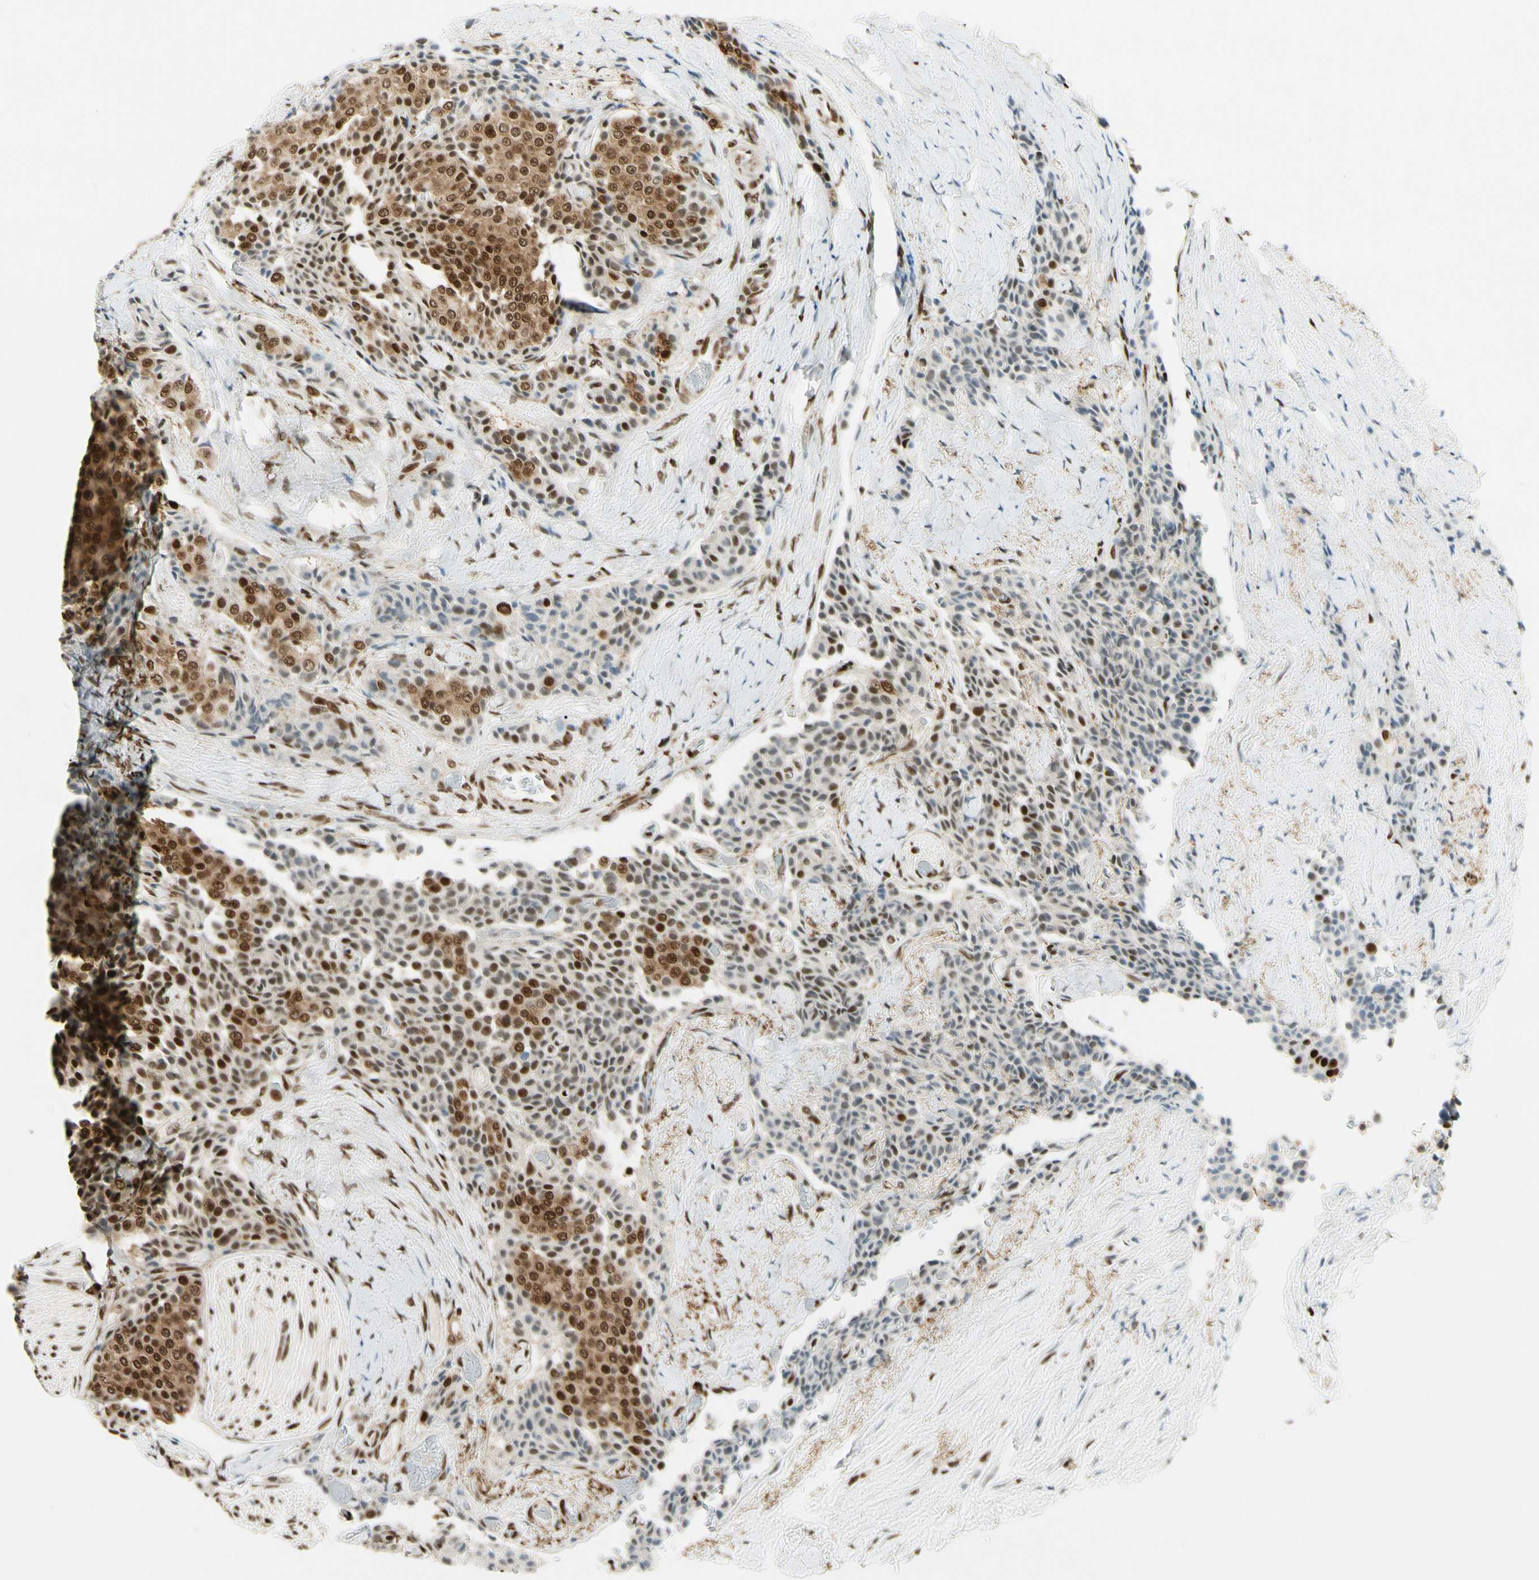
{"staining": {"intensity": "strong", "quantity": ">75%", "location": "cytoplasmic/membranous,nuclear"}, "tissue": "carcinoid", "cell_type": "Tumor cells", "image_type": "cancer", "snomed": [{"axis": "morphology", "description": "Carcinoid, malignant, NOS"}, {"axis": "topography", "description": "Colon"}], "caption": "Immunohistochemical staining of carcinoid shows strong cytoplasmic/membranous and nuclear protein staining in approximately >75% of tumor cells.", "gene": "FUS", "patient": {"sex": "female", "age": 61}}